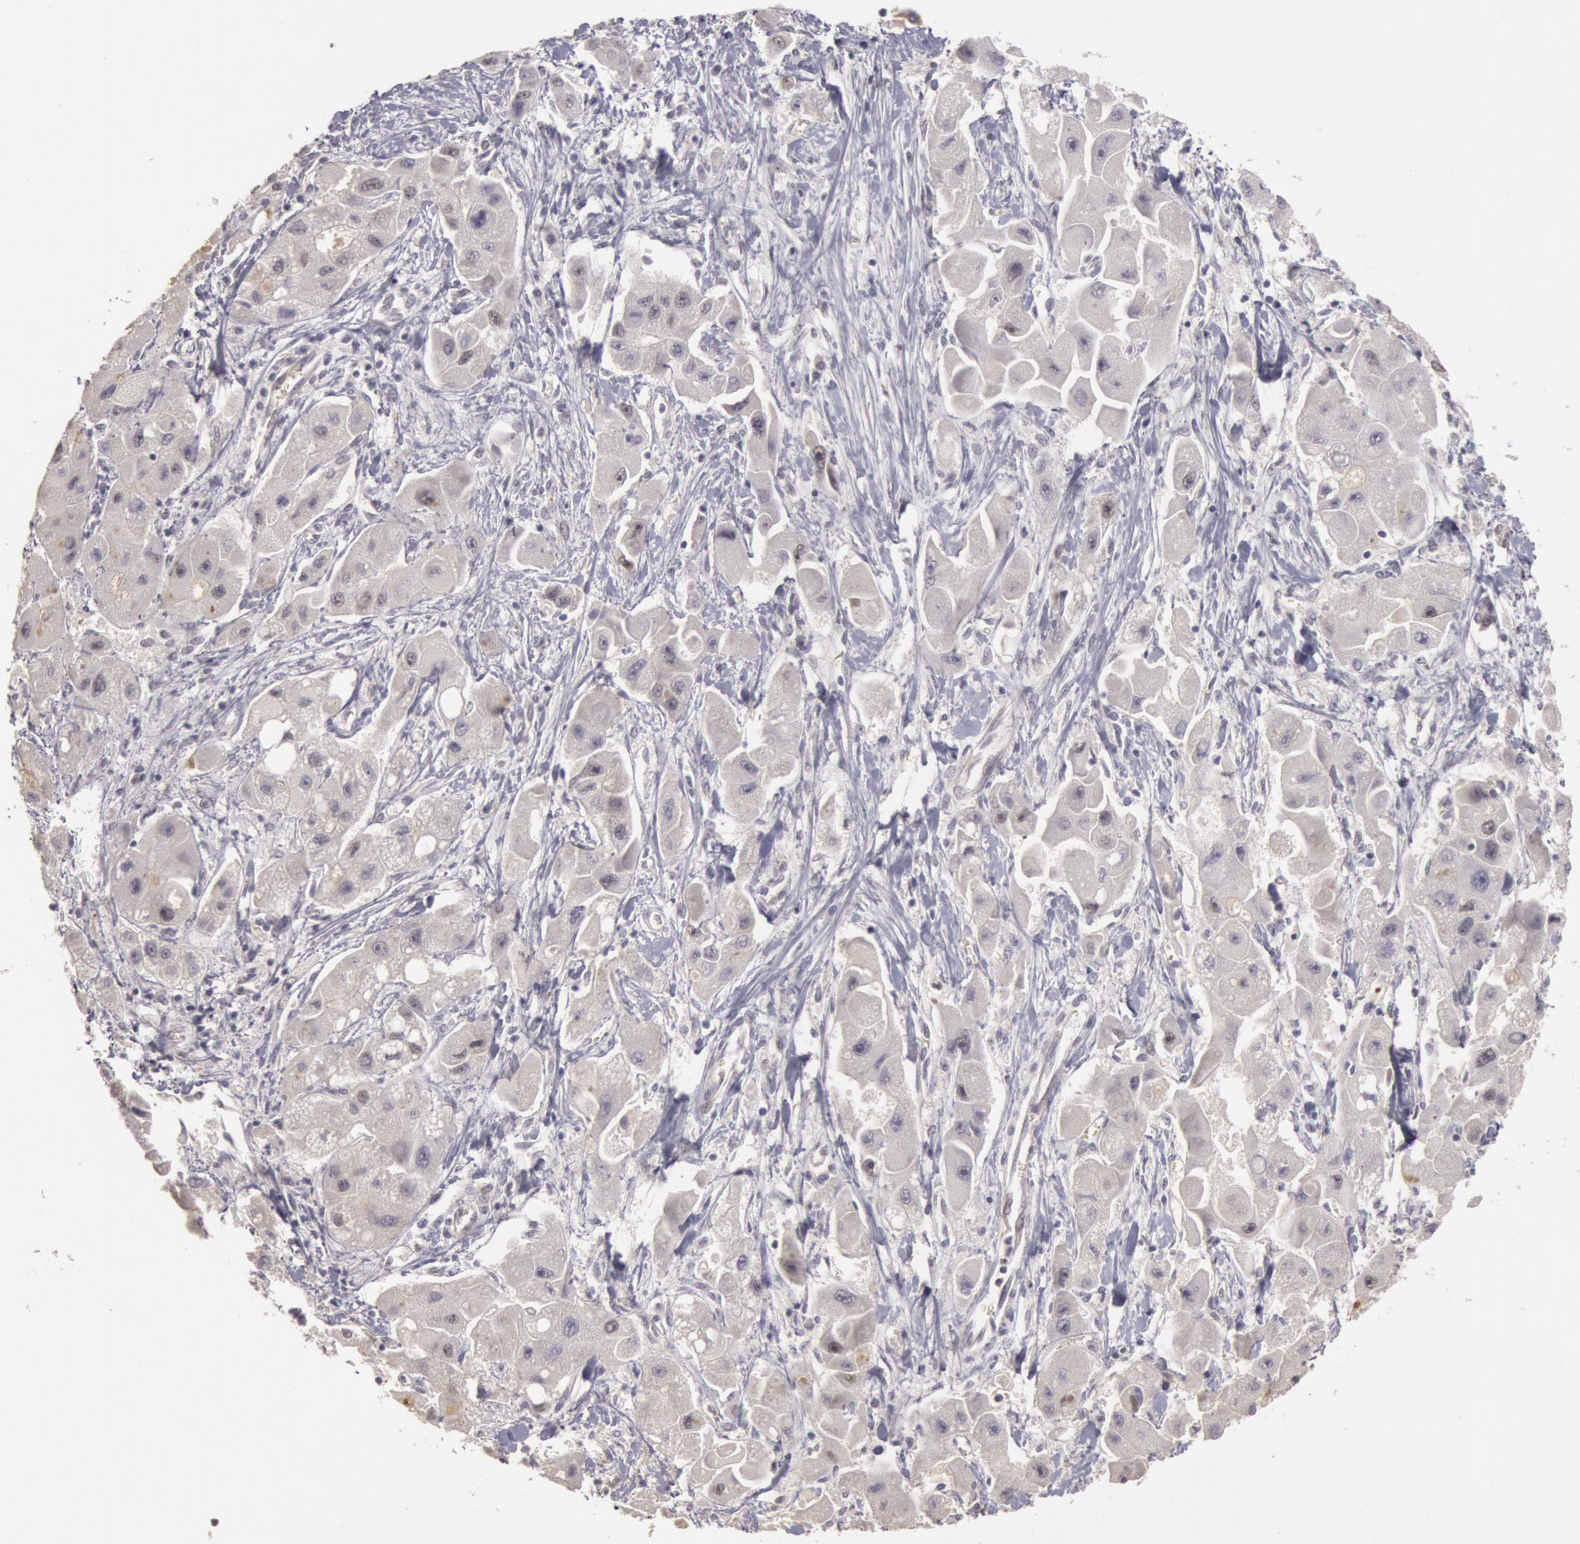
{"staining": {"intensity": "negative", "quantity": "none", "location": "none"}, "tissue": "liver cancer", "cell_type": "Tumor cells", "image_type": "cancer", "snomed": [{"axis": "morphology", "description": "Carcinoma, Hepatocellular, NOS"}, {"axis": "topography", "description": "Liver"}], "caption": "Hepatocellular carcinoma (liver) was stained to show a protein in brown. There is no significant positivity in tumor cells. Brightfield microscopy of IHC stained with DAB (brown) and hematoxylin (blue), captured at high magnification.", "gene": "RIMBP3C", "patient": {"sex": "male", "age": 24}}